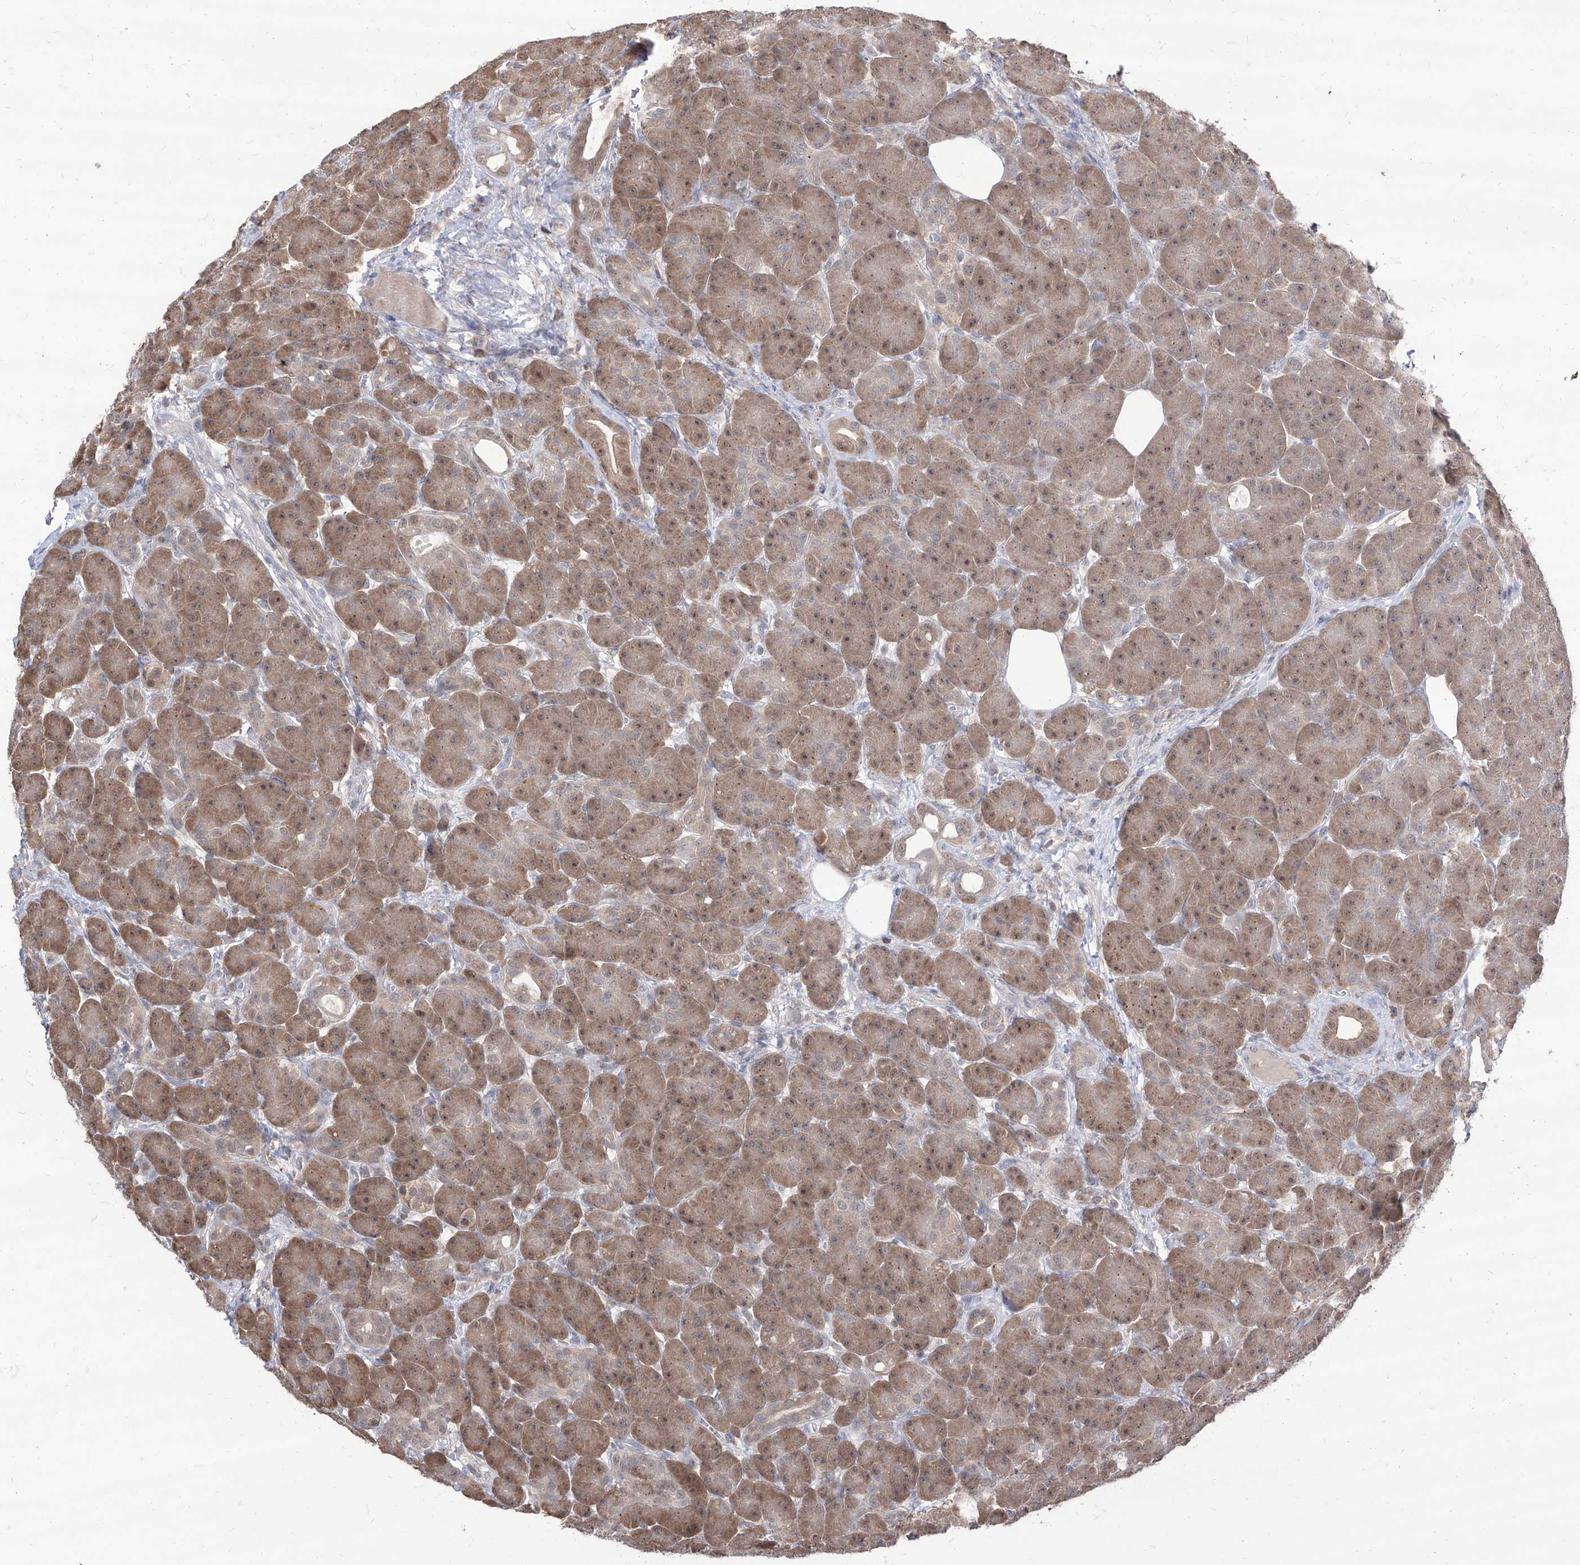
{"staining": {"intensity": "moderate", "quantity": ">75%", "location": "cytoplasmic/membranous,nuclear"}, "tissue": "pancreas", "cell_type": "Exocrine glandular cells", "image_type": "normal", "snomed": [{"axis": "morphology", "description": "Normal tissue, NOS"}, {"axis": "topography", "description": "Pancreas"}], "caption": "Immunohistochemical staining of benign human pancreas shows >75% levels of moderate cytoplasmic/membranous,nuclear protein expression in approximately >75% of exocrine glandular cells. (DAB (3,3'-diaminobenzidine) IHC with brightfield microscopy, high magnification).", "gene": "BROX", "patient": {"sex": "male", "age": 63}}